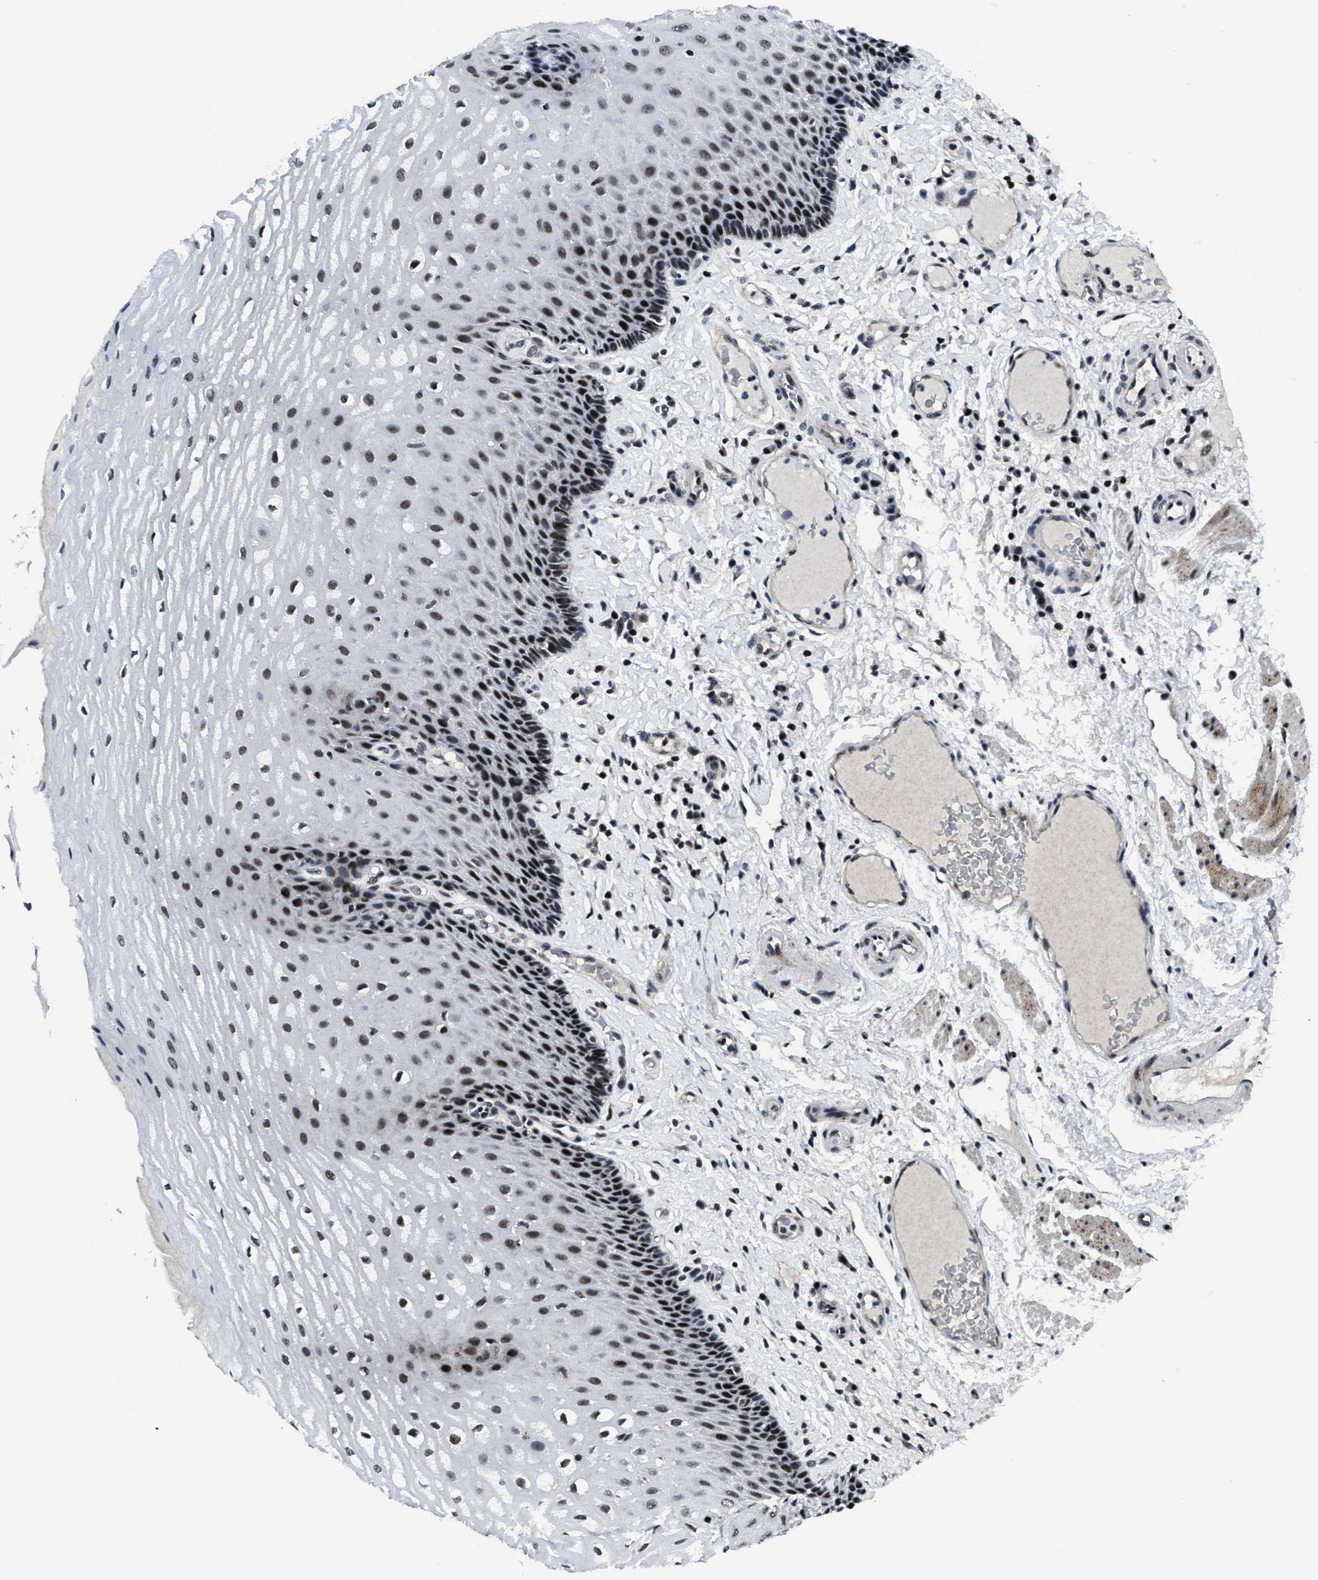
{"staining": {"intensity": "strong", "quantity": ">75%", "location": "nuclear"}, "tissue": "esophagus", "cell_type": "Squamous epithelial cells", "image_type": "normal", "snomed": [{"axis": "morphology", "description": "Normal tissue, NOS"}, {"axis": "topography", "description": "Esophagus"}], "caption": "Esophagus stained with immunohistochemistry reveals strong nuclear staining in about >75% of squamous epithelial cells. (IHC, brightfield microscopy, high magnification).", "gene": "SMARCB1", "patient": {"sex": "male", "age": 54}}